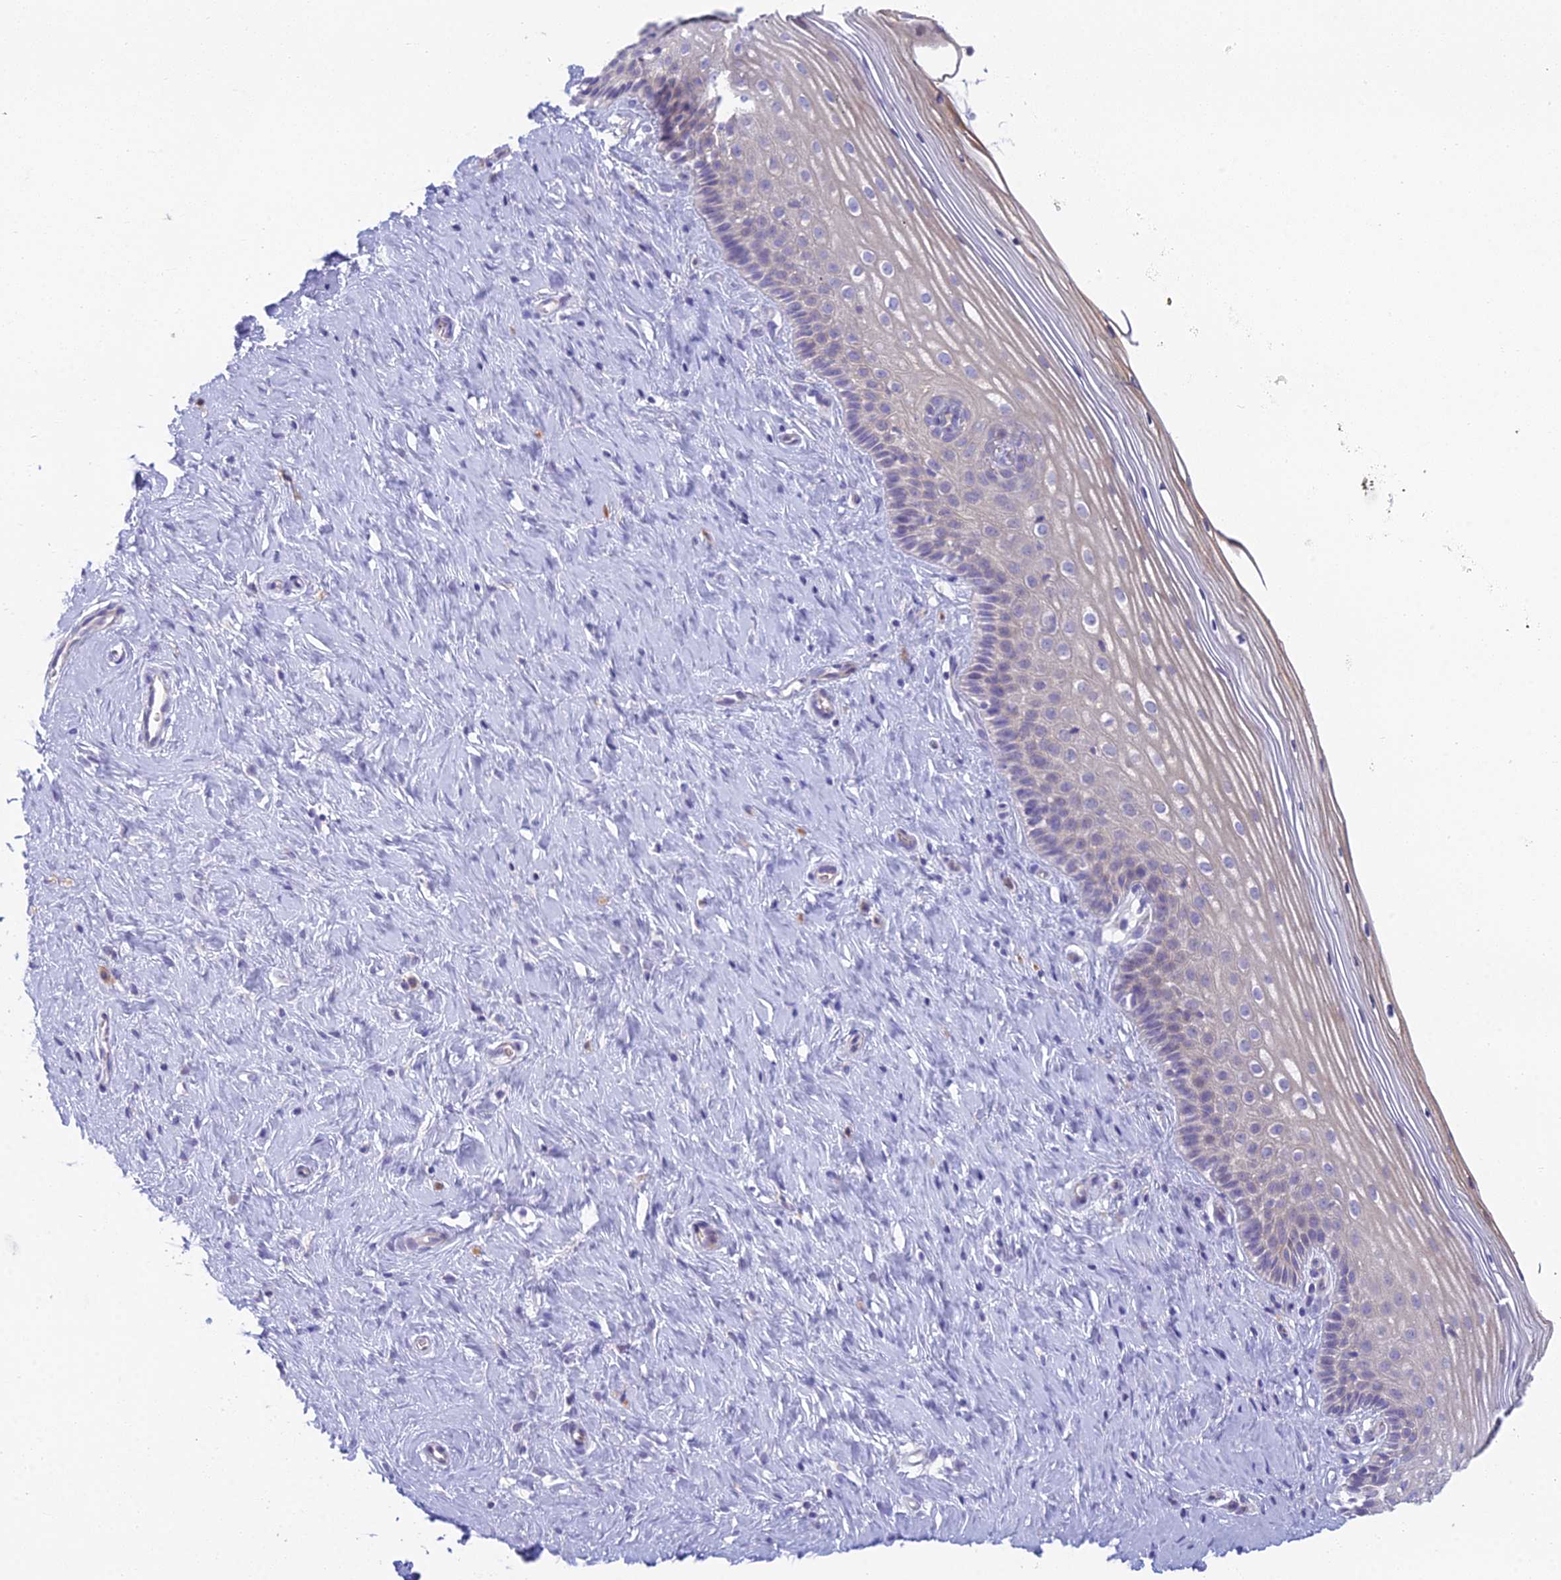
{"staining": {"intensity": "negative", "quantity": "none", "location": "none"}, "tissue": "cervix", "cell_type": "Glandular cells", "image_type": "normal", "snomed": [{"axis": "morphology", "description": "Normal tissue, NOS"}, {"axis": "topography", "description": "Cervix"}], "caption": "There is no significant positivity in glandular cells of cervix. (Immunohistochemistry, brightfield microscopy, high magnification).", "gene": "ZNF564", "patient": {"sex": "female", "age": 33}}